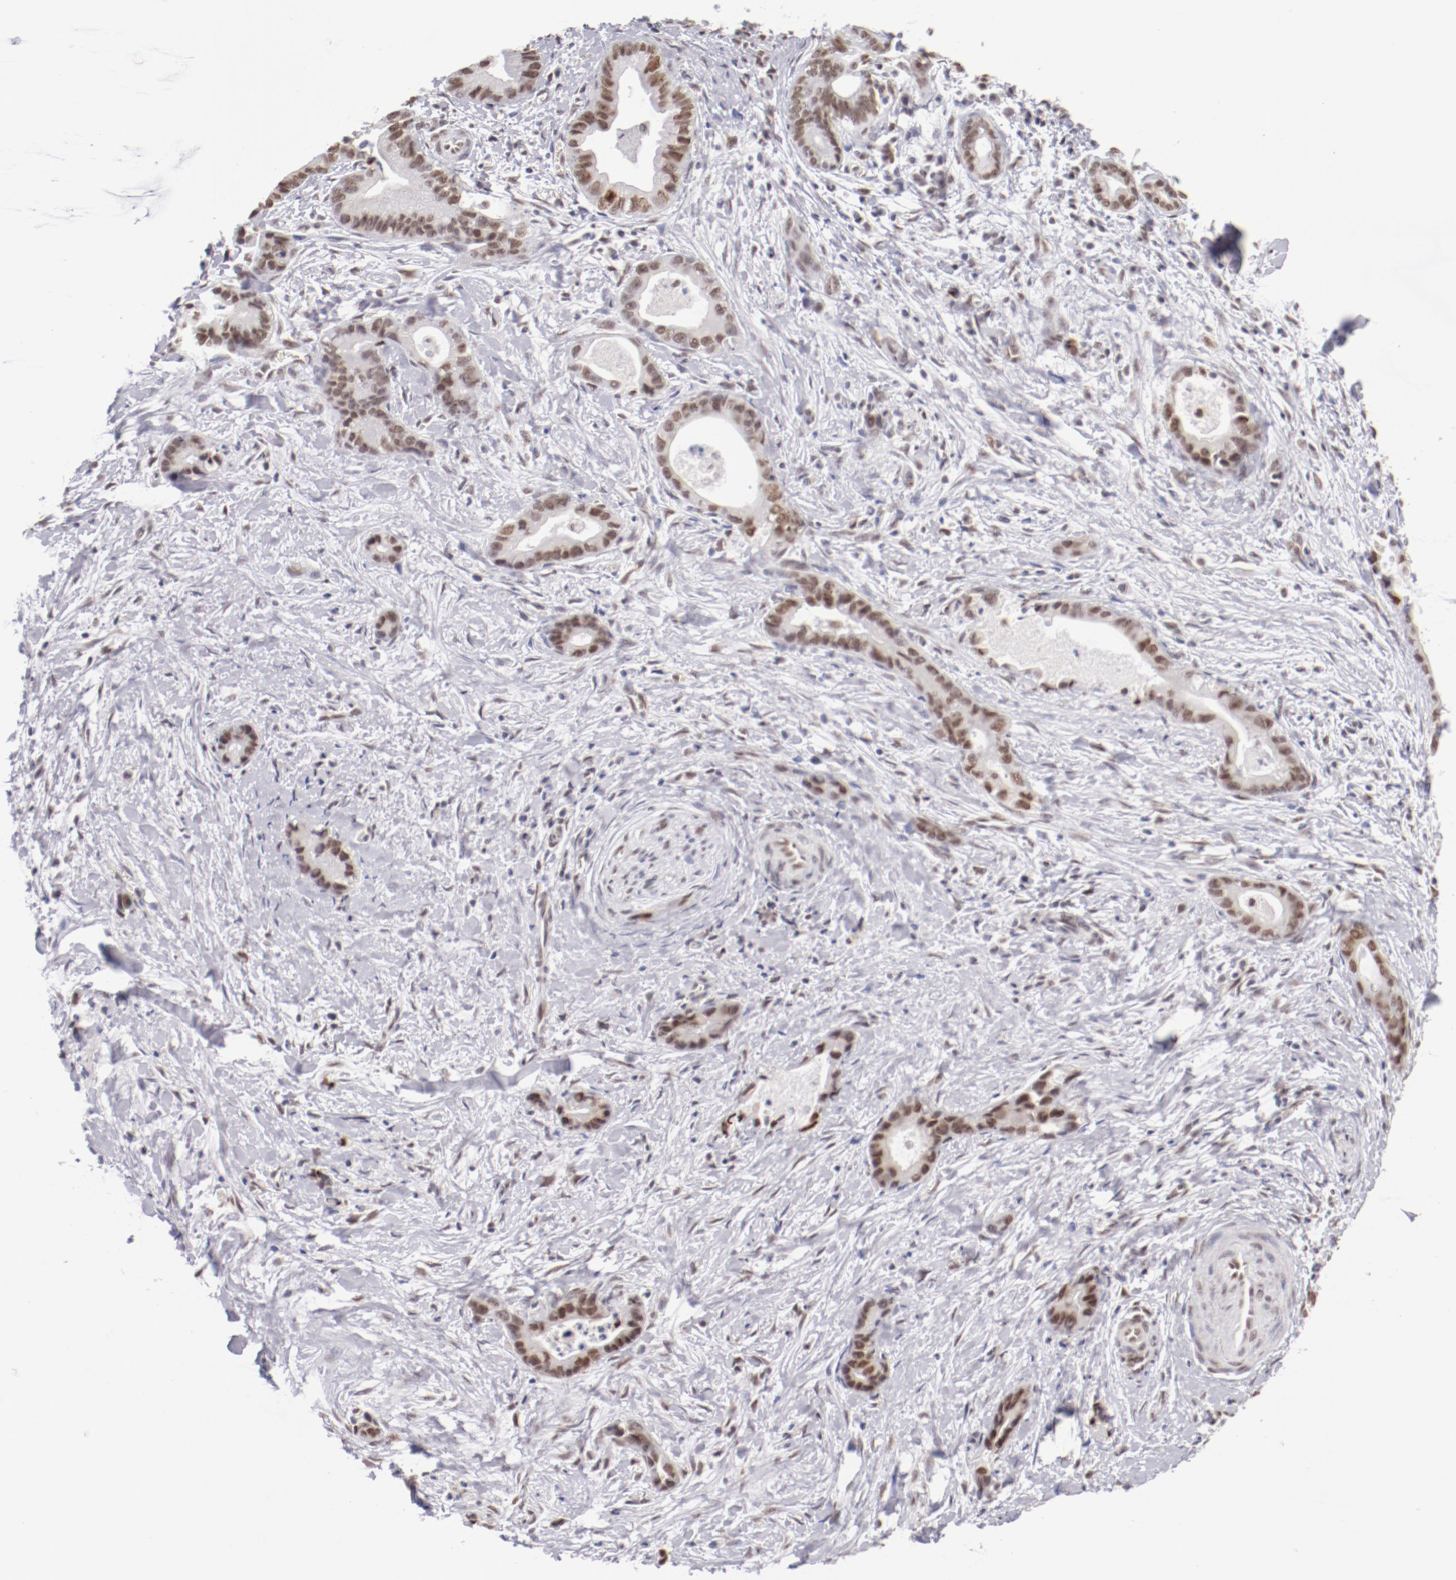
{"staining": {"intensity": "moderate", "quantity": ">75%", "location": "nuclear"}, "tissue": "liver cancer", "cell_type": "Tumor cells", "image_type": "cancer", "snomed": [{"axis": "morphology", "description": "Cholangiocarcinoma"}, {"axis": "topography", "description": "Liver"}], "caption": "Immunohistochemistry histopathology image of cholangiocarcinoma (liver) stained for a protein (brown), which exhibits medium levels of moderate nuclear positivity in about >75% of tumor cells.", "gene": "TFAP4", "patient": {"sex": "female", "age": 55}}